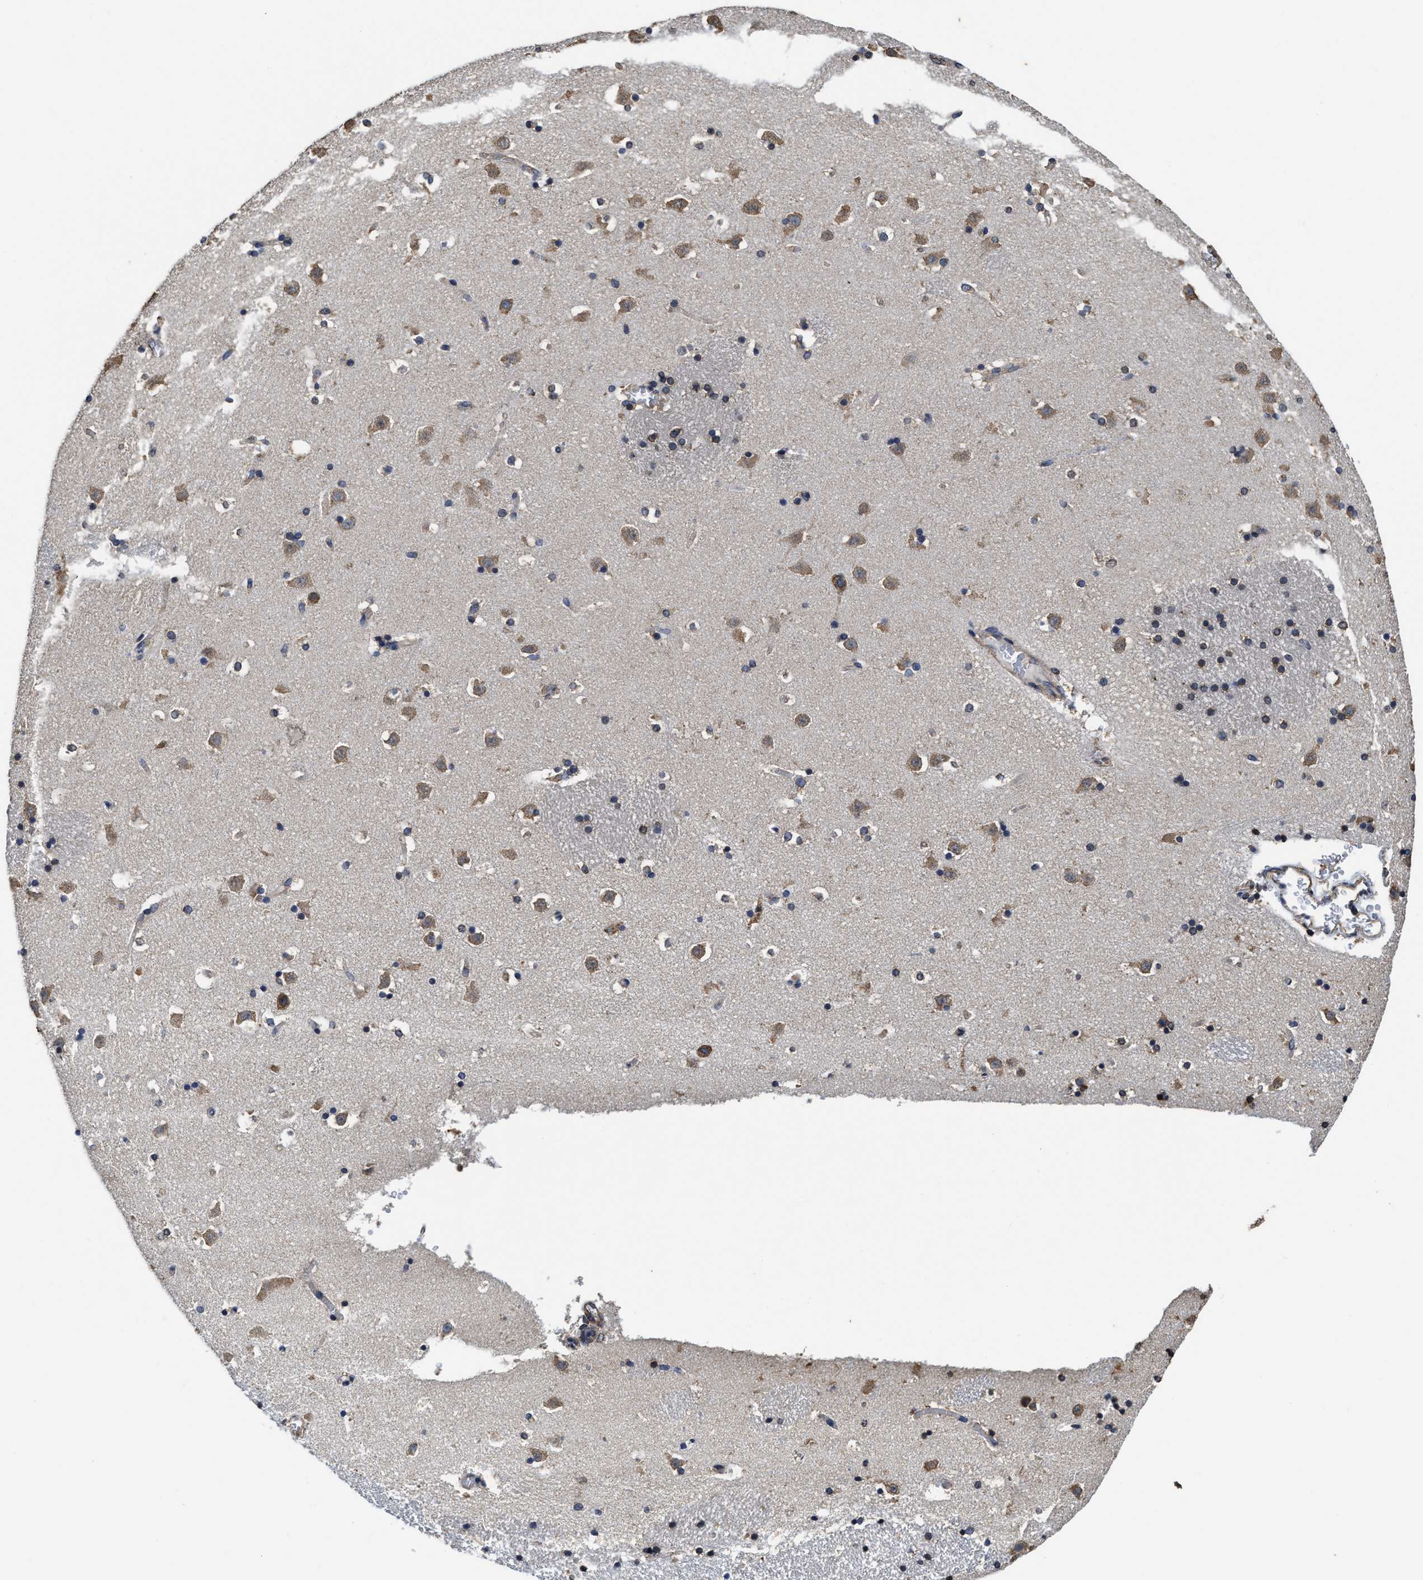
{"staining": {"intensity": "moderate", "quantity": "25%-75%", "location": "cytoplasmic/membranous"}, "tissue": "caudate", "cell_type": "Glial cells", "image_type": "normal", "snomed": [{"axis": "morphology", "description": "Normal tissue, NOS"}, {"axis": "topography", "description": "Lateral ventricle wall"}], "caption": "High-power microscopy captured an immunohistochemistry image of benign caudate, revealing moderate cytoplasmic/membranous expression in approximately 25%-75% of glial cells.", "gene": "SFXN4", "patient": {"sex": "male", "age": 45}}